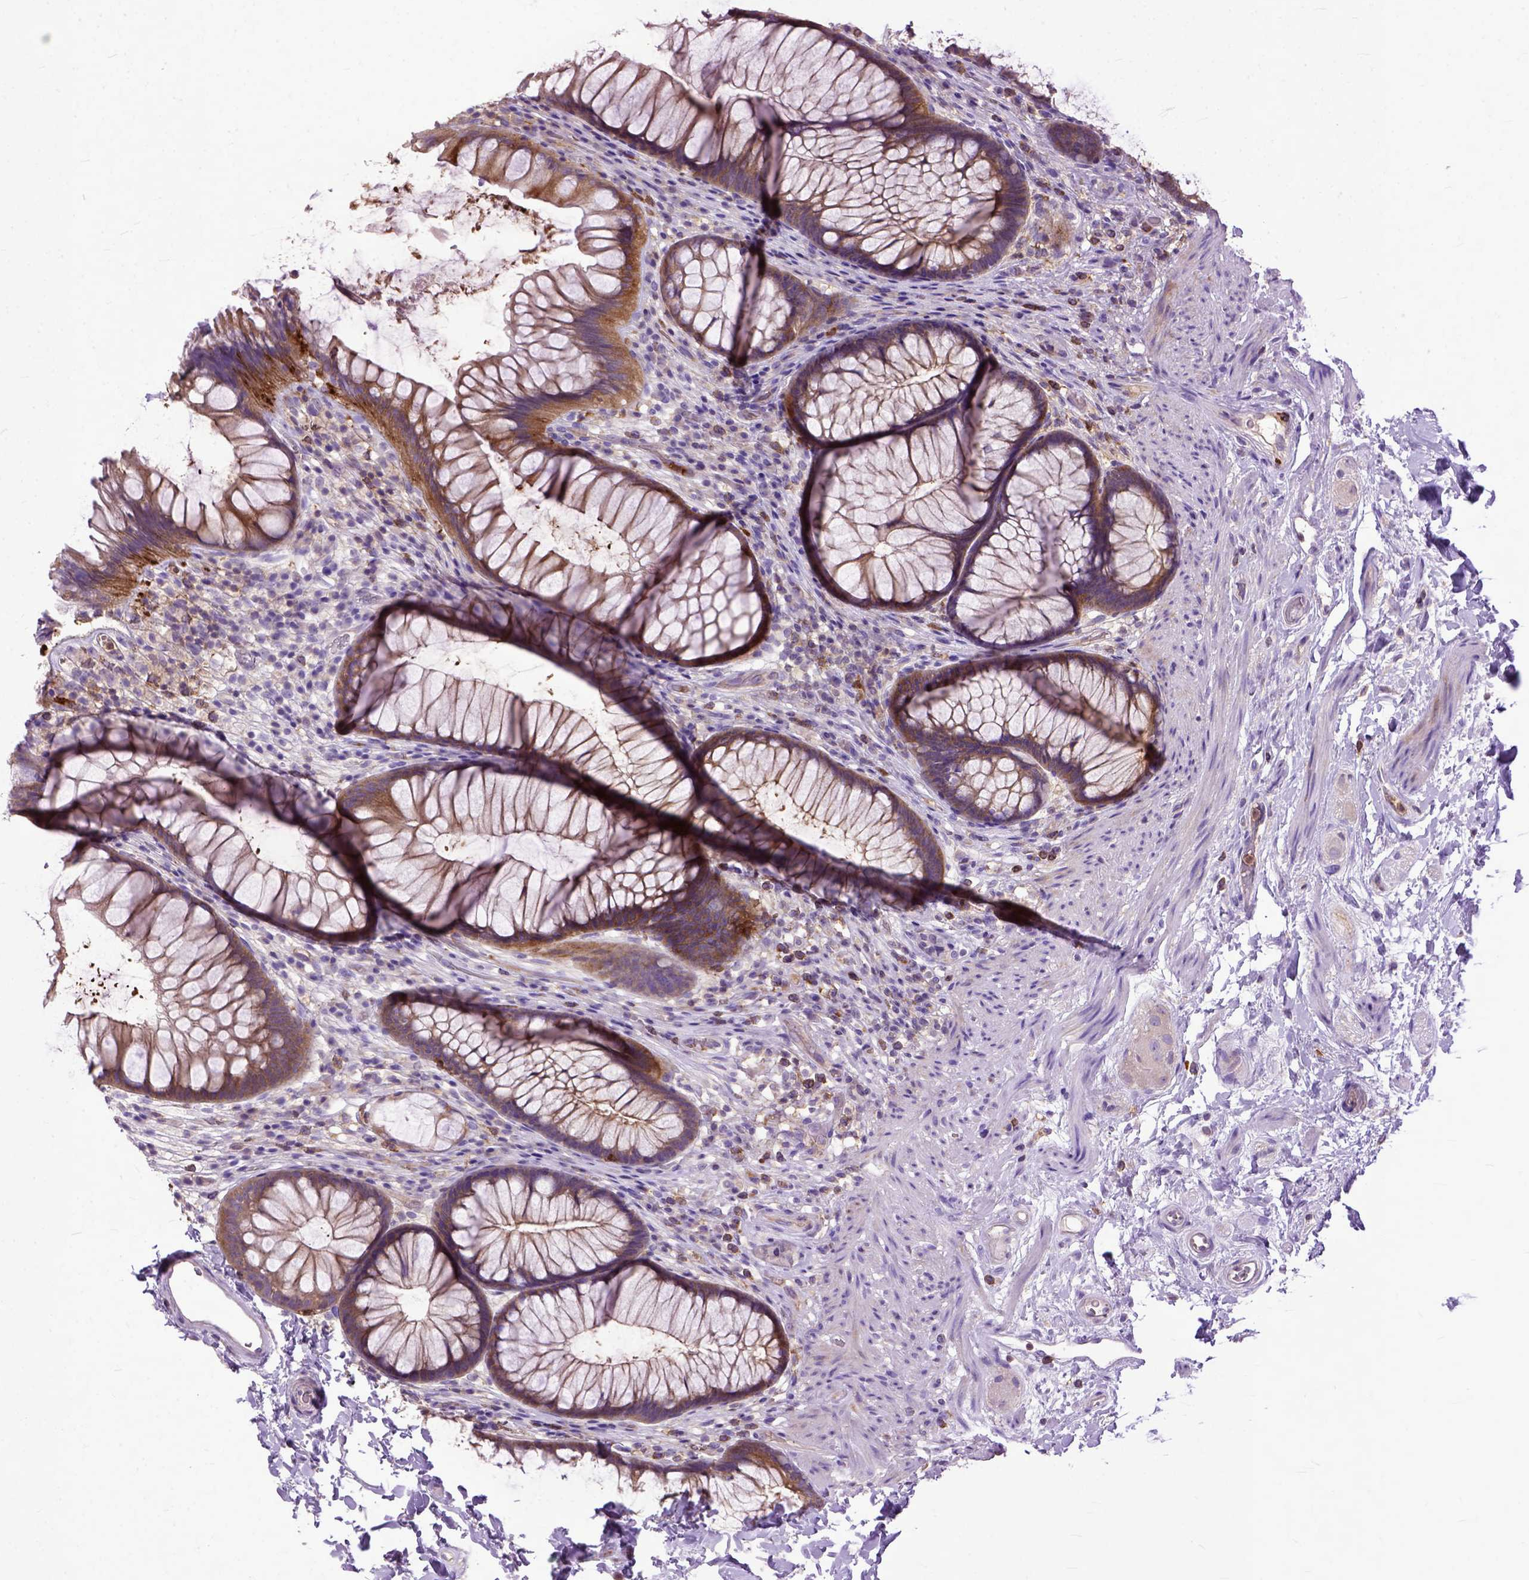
{"staining": {"intensity": "moderate", "quantity": "<25%", "location": "cytoplasmic/membranous"}, "tissue": "rectum", "cell_type": "Glandular cells", "image_type": "normal", "snomed": [{"axis": "morphology", "description": "Normal tissue, NOS"}, {"axis": "topography", "description": "Smooth muscle"}, {"axis": "topography", "description": "Rectum"}], "caption": "A high-resolution micrograph shows immunohistochemistry (IHC) staining of unremarkable rectum, which exhibits moderate cytoplasmic/membranous positivity in about <25% of glandular cells. (DAB (3,3'-diaminobenzidine) = brown stain, brightfield microscopy at high magnification).", "gene": "NAMPT", "patient": {"sex": "male", "age": 53}}